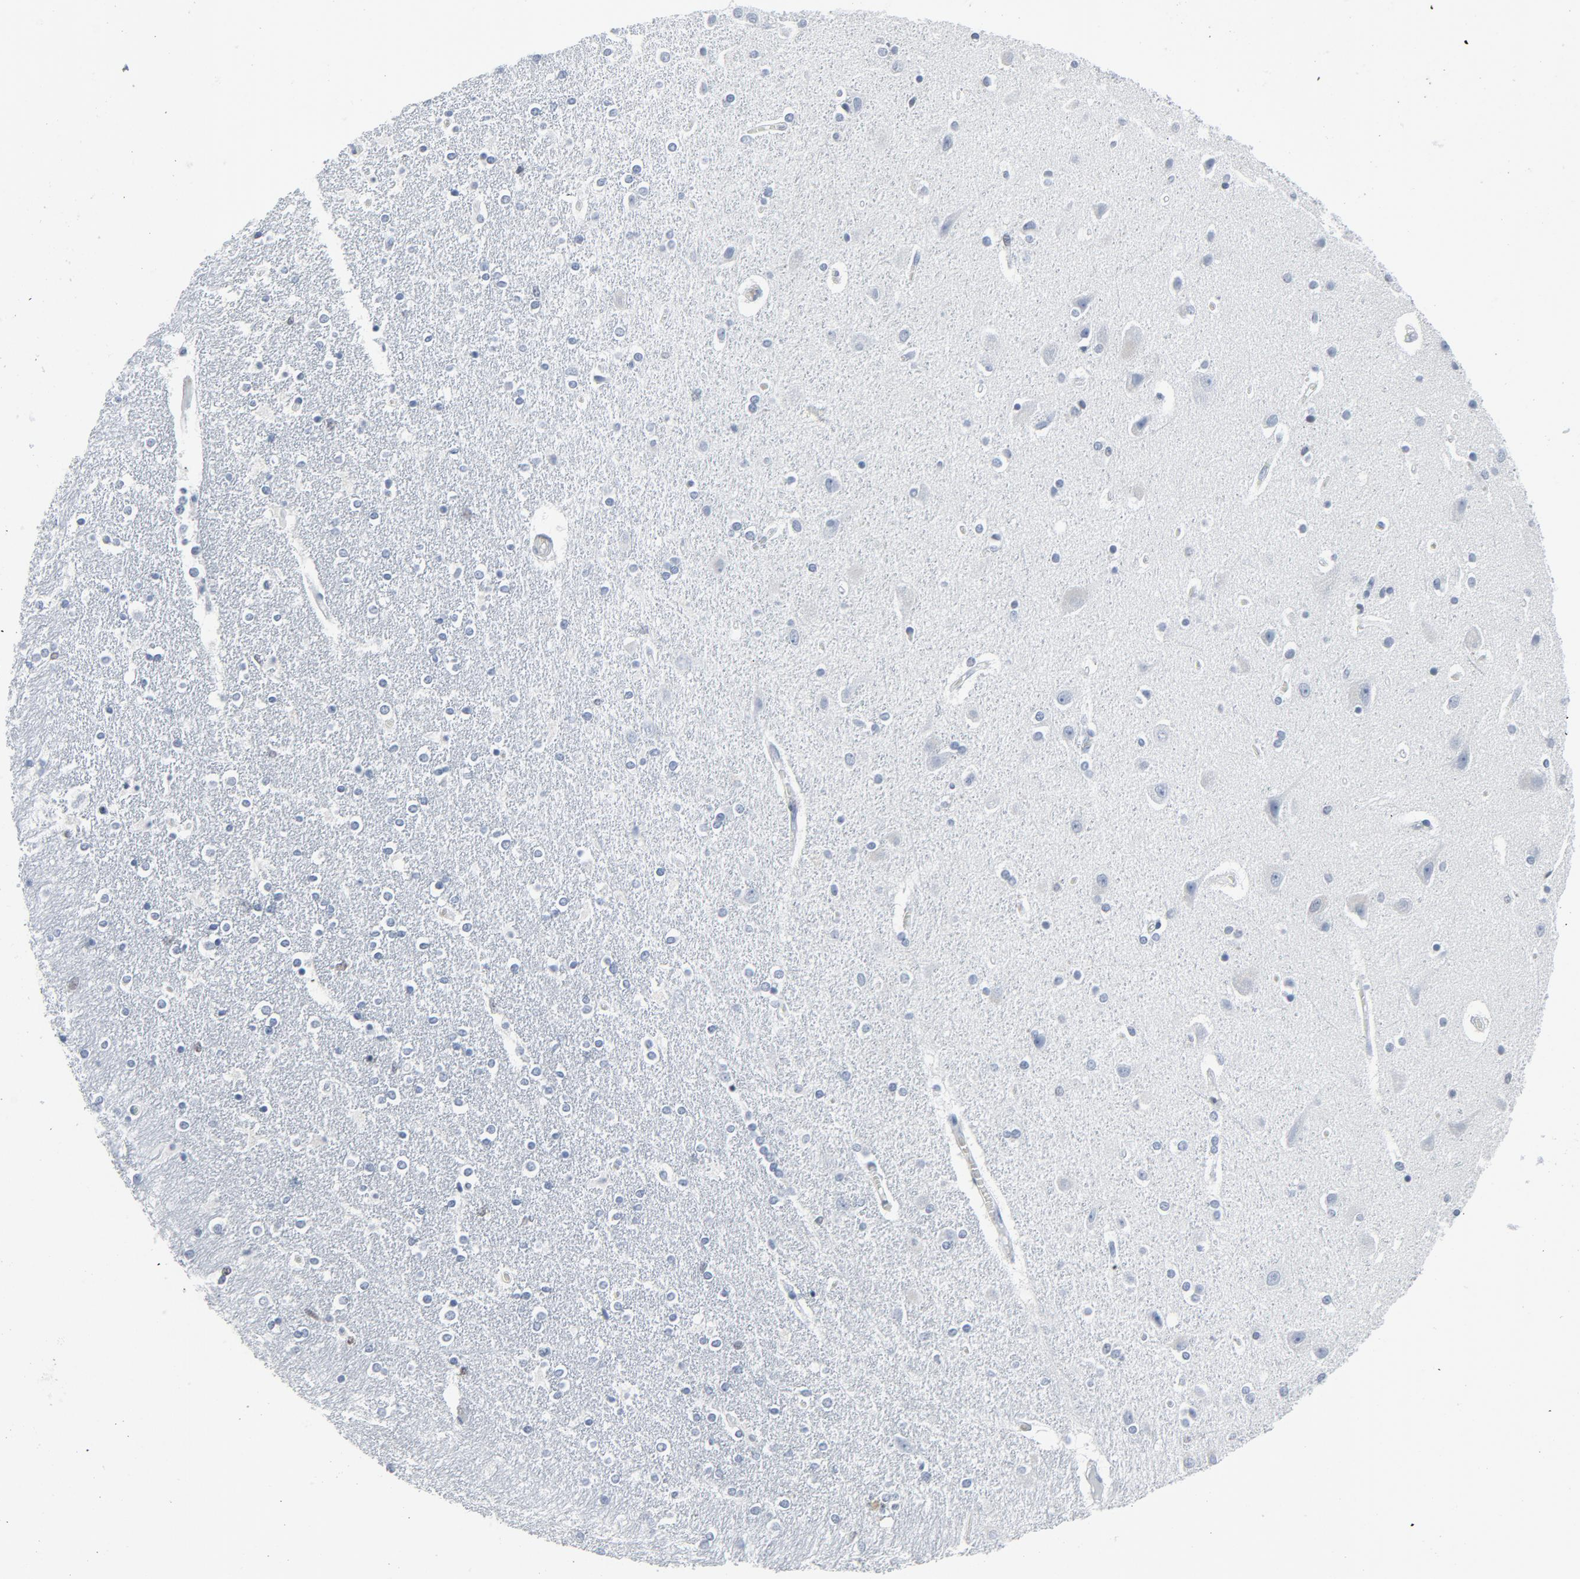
{"staining": {"intensity": "negative", "quantity": "none", "location": "none"}, "tissue": "caudate", "cell_type": "Glial cells", "image_type": "normal", "snomed": [{"axis": "morphology", "description": "Normal tissue, NOS"}, {"axis": "topography", "description": "Lateral ventricle wall"}], "caption": "Human caudate stained for a protein using immunohistochemistry (IHC) displays no staining in glial cells.", "gene": "STAT5A", "patient": {"sex": "female", "age": 54}}